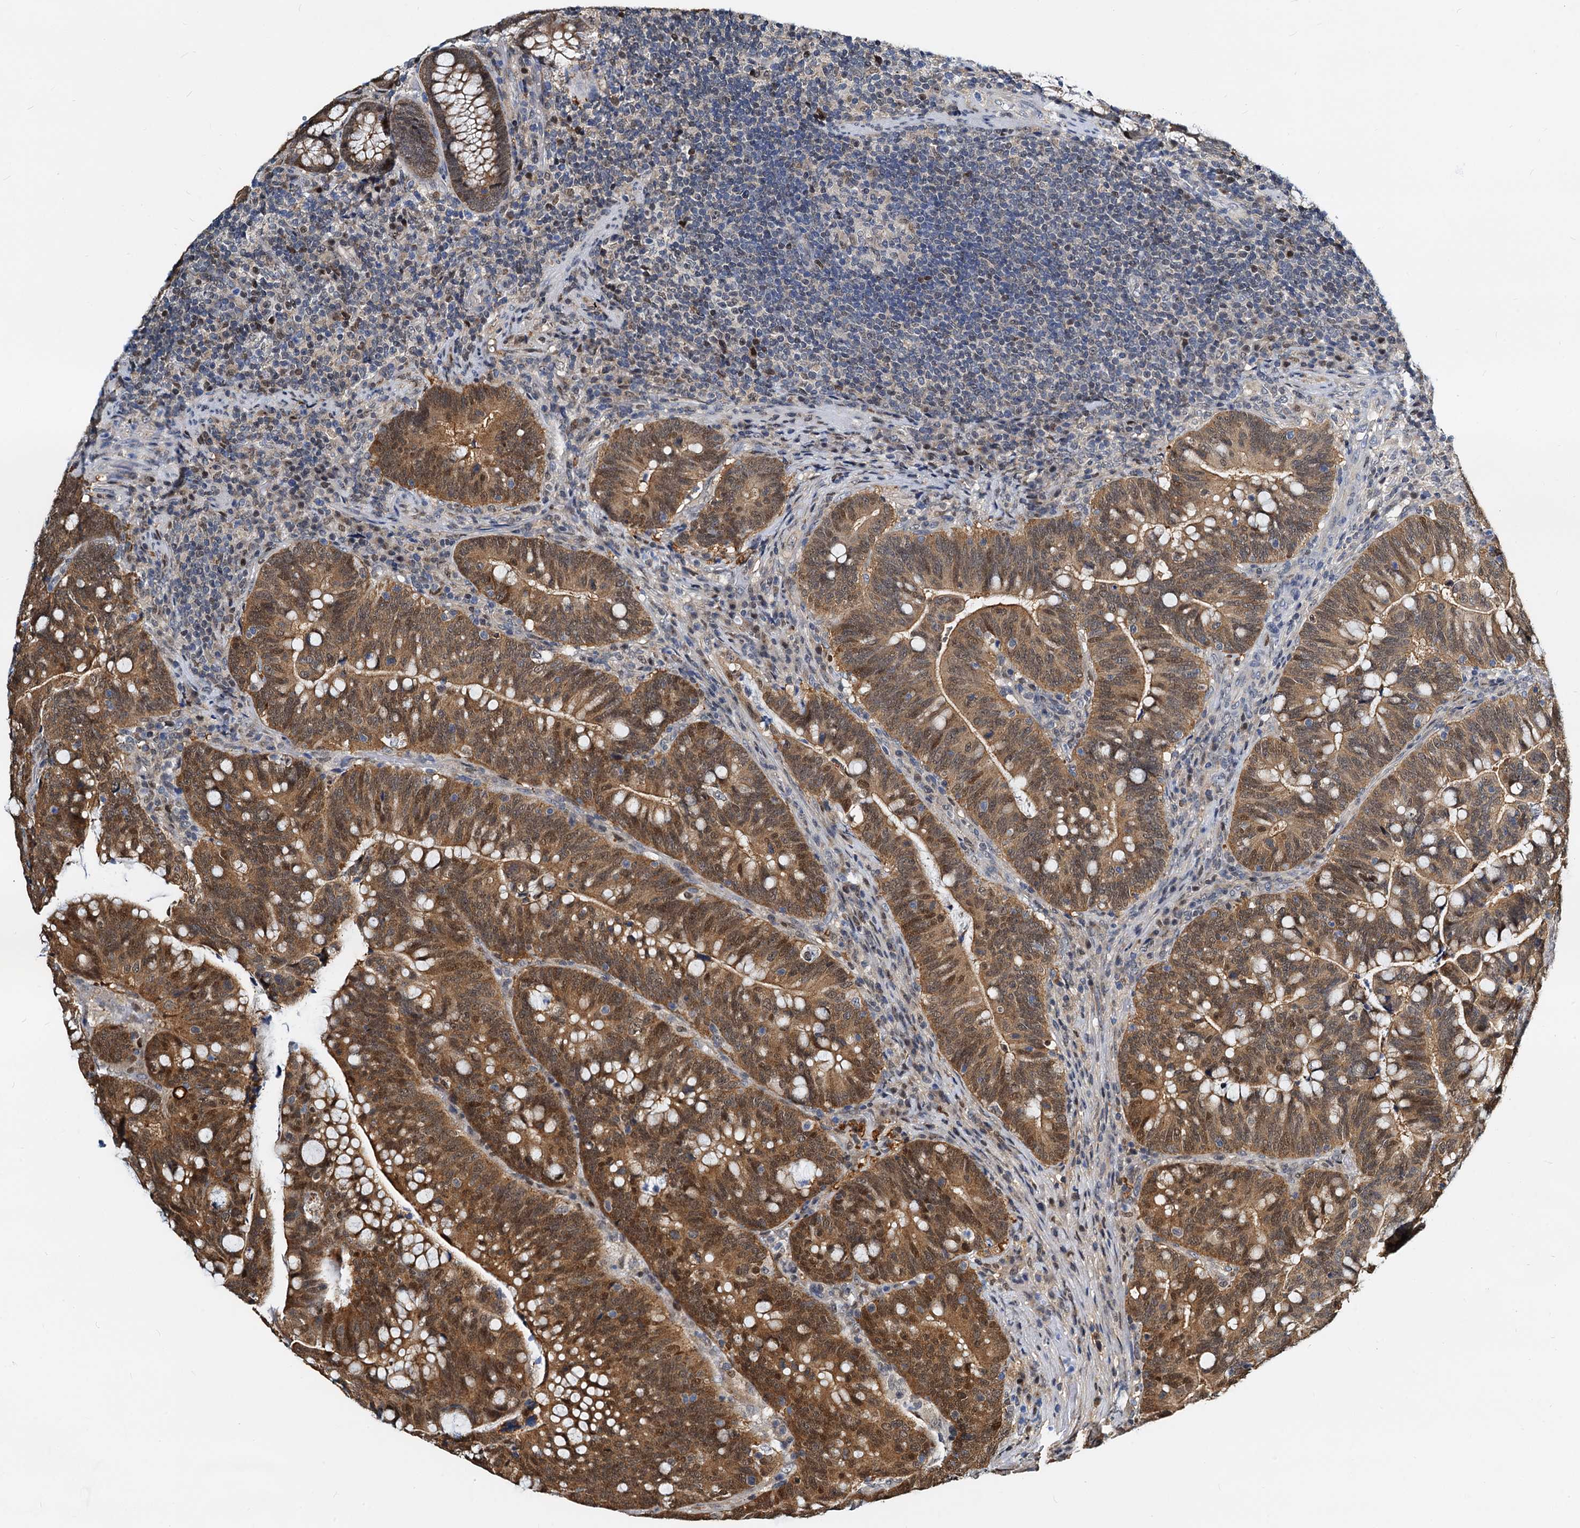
{"staining": {"intensity": "moderate", "quantity": "25%-75%", "location": "cytoplasmic/membranous,nuclear"}, "tissue": "colorectal cancer", "cell_type": "Tumor cells", "image_type": "cancer", "snomed": [{"axis": "morphology", "description": "Normal tissue, NOS"}, {"axis": "morphology", "description": "Adenocarcinoma, NOS"}, {"axis": "topography", "description": "Colon"}], "caption": "Brown immunohistochemical staining in human colorectal adenocarcinoma demonstrates moderate cytoplasmic/membranous and nuclear staining in approximately 25%-75% of tumor cells.", "gene": "PTGES3", "patient": {"sex": "female", "age": 66}}